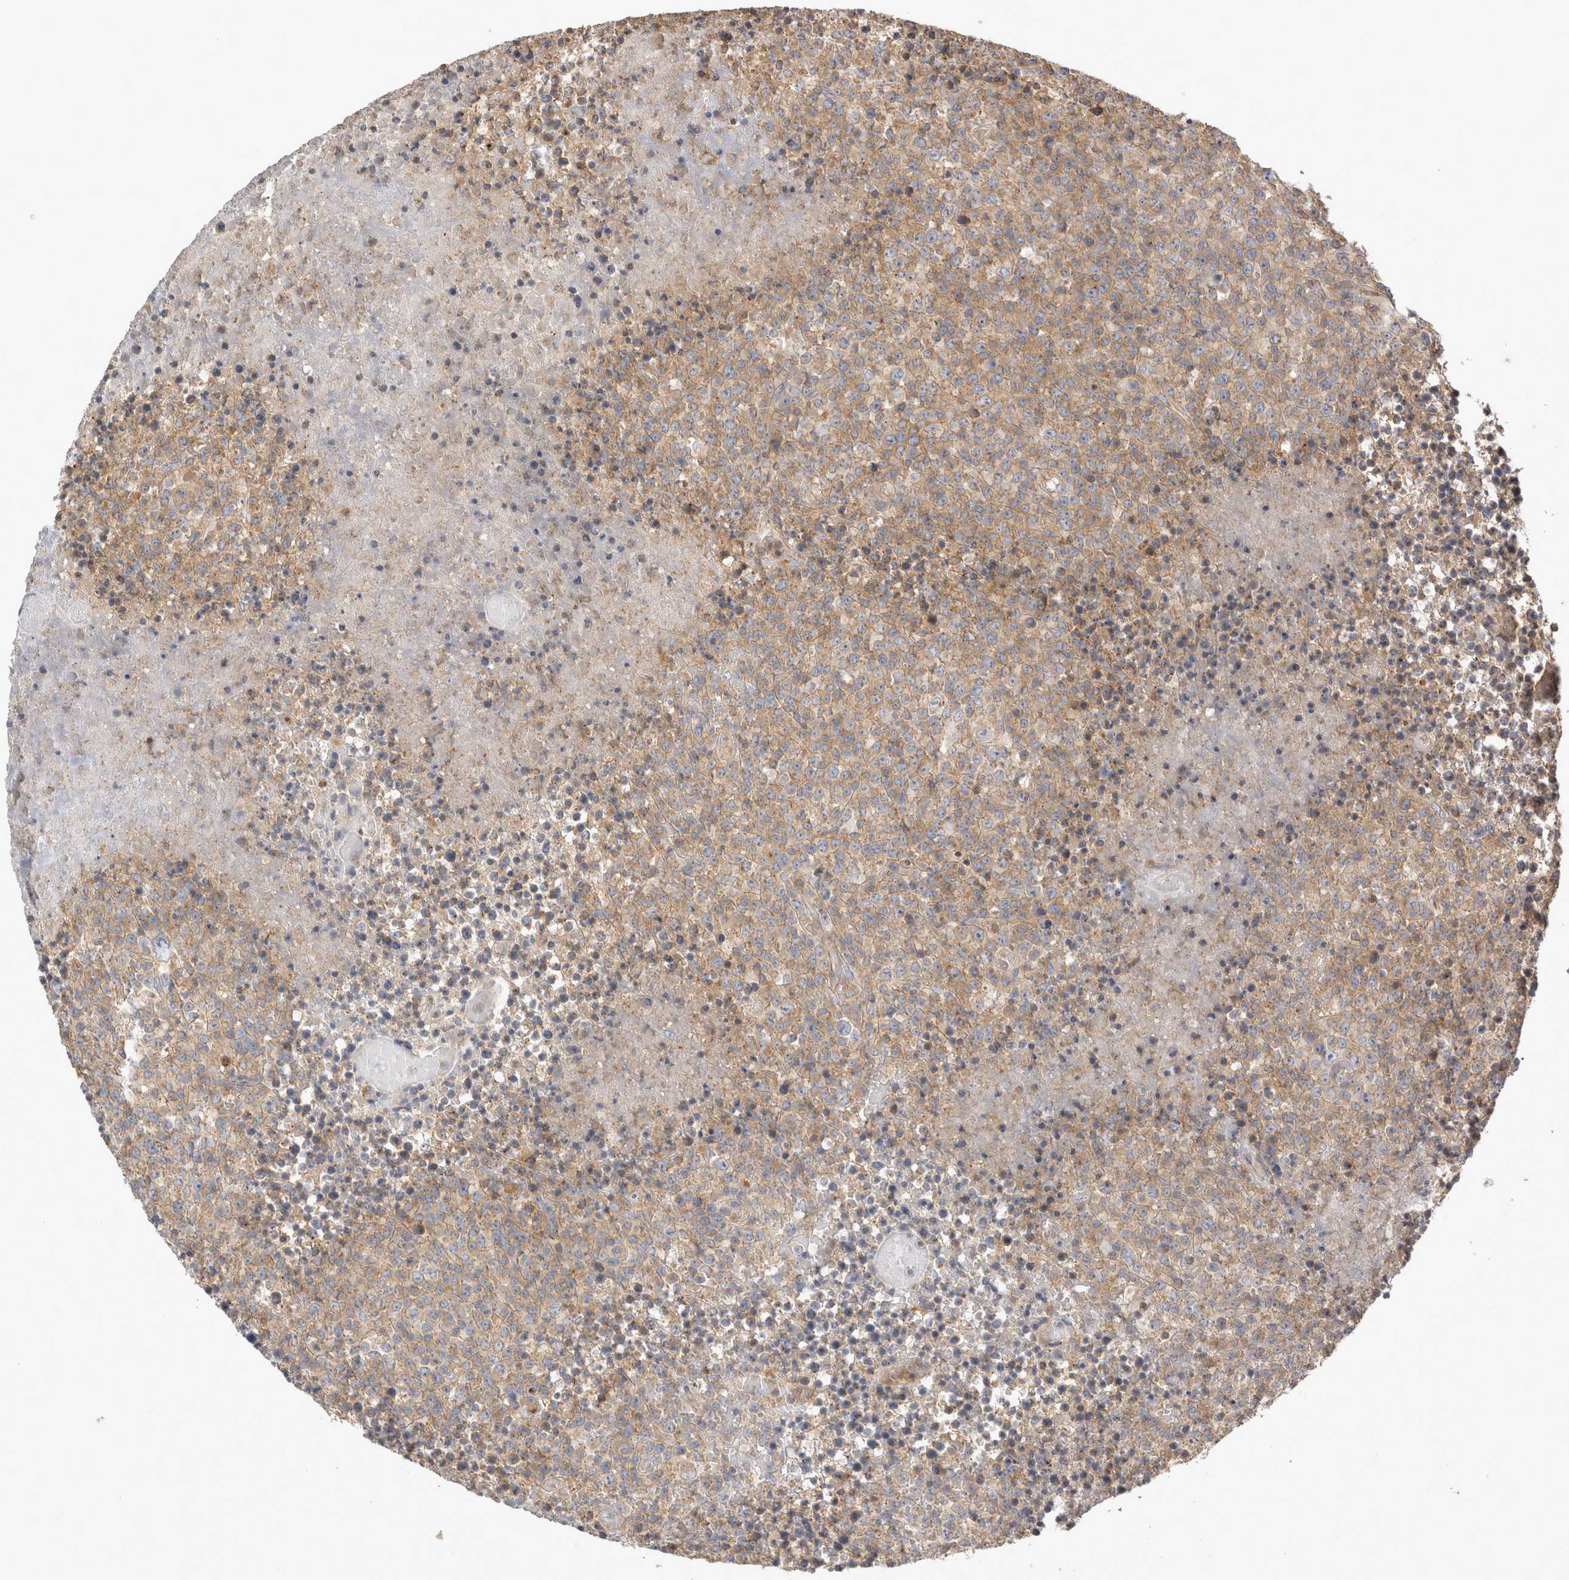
{"staining": {"intensity": "weak", "quantity": ">75%", "location": "cytoplasmic/membranous"}, "tissue": "lymphoma", "cell_type": "Tumor cells", "image_type": "cancer", "snomed": [{"axis": "morphology", "description": "Malignant lymphoma, non-Hodgkin's type, High grade"}, {"axis": "topography", "description": "Lymph node"}], "caption": "Weak cytoplasmic/membranous expression is present in approximately >75% of tumor cells in malignant lymphoma, non-Hodgkin's type (high-grade).", "gene": "CHMP6", "patient": {"sex": "male", "age": 13}}